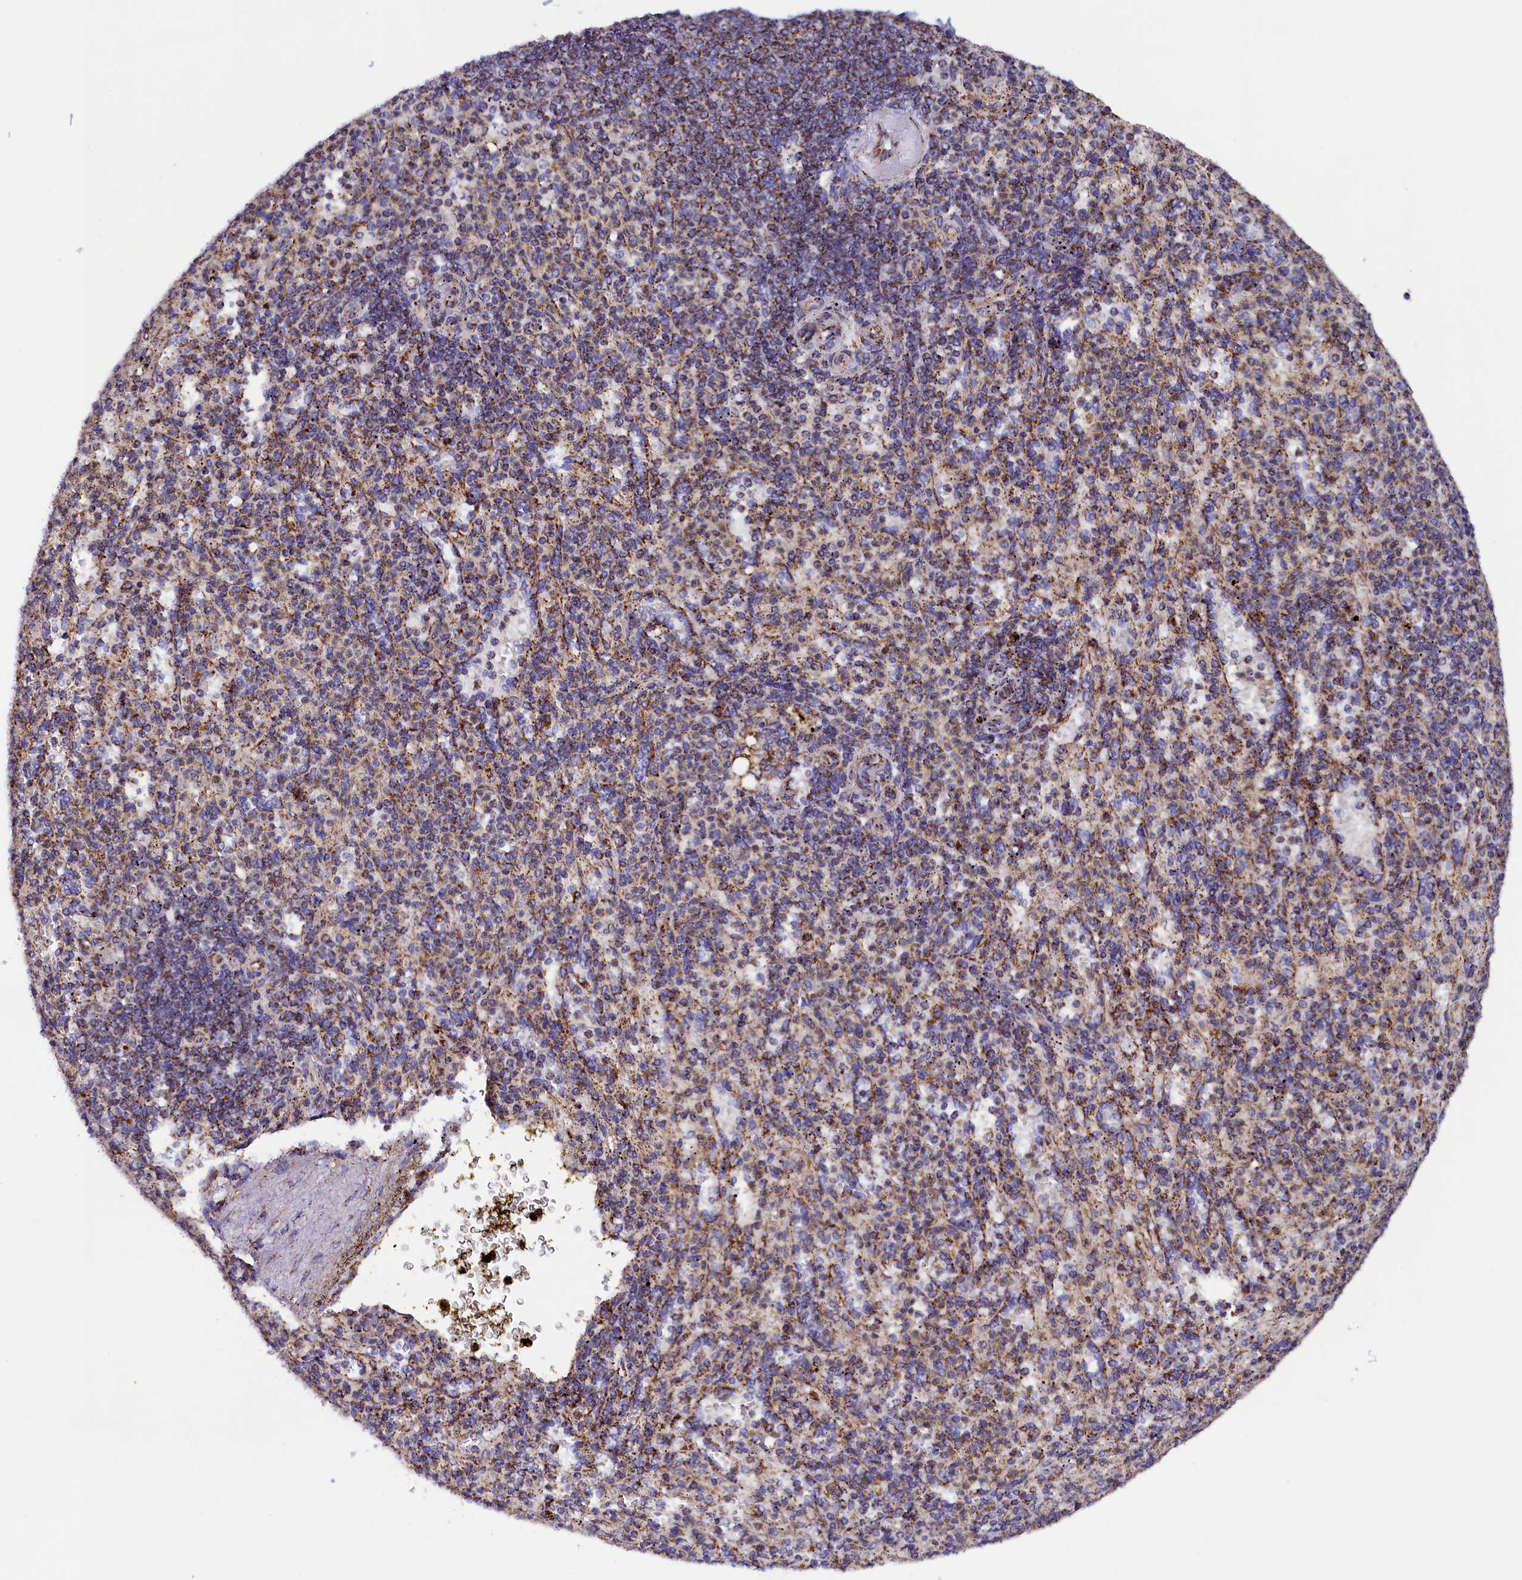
{"staining": {"intensity": "moderate", "quantity": "25%-75%", "location": "cytoplasmic/membranous"}, "tissue": "spleen", "cell_type": "Cells in red pulp", "image_type": "normal", "snomed": [{"axis": "morphology", "description": "Normal tissue, NOS"}, {"axis": "topography", "description": "Spleen"}], "caption": "Unremarkable spleen was stained to show a protein in brown. There is medium levels of moderate cytoplasmic/membranous staining in approximately 25%-75% of cells in red pulp. (DAB (3,3'-diaminobenzidine) IHC, brown staining for protein, blue staining for nuclei).", "gene": "SLC39A3", "patient": {"sex": "female", "age": 74}}